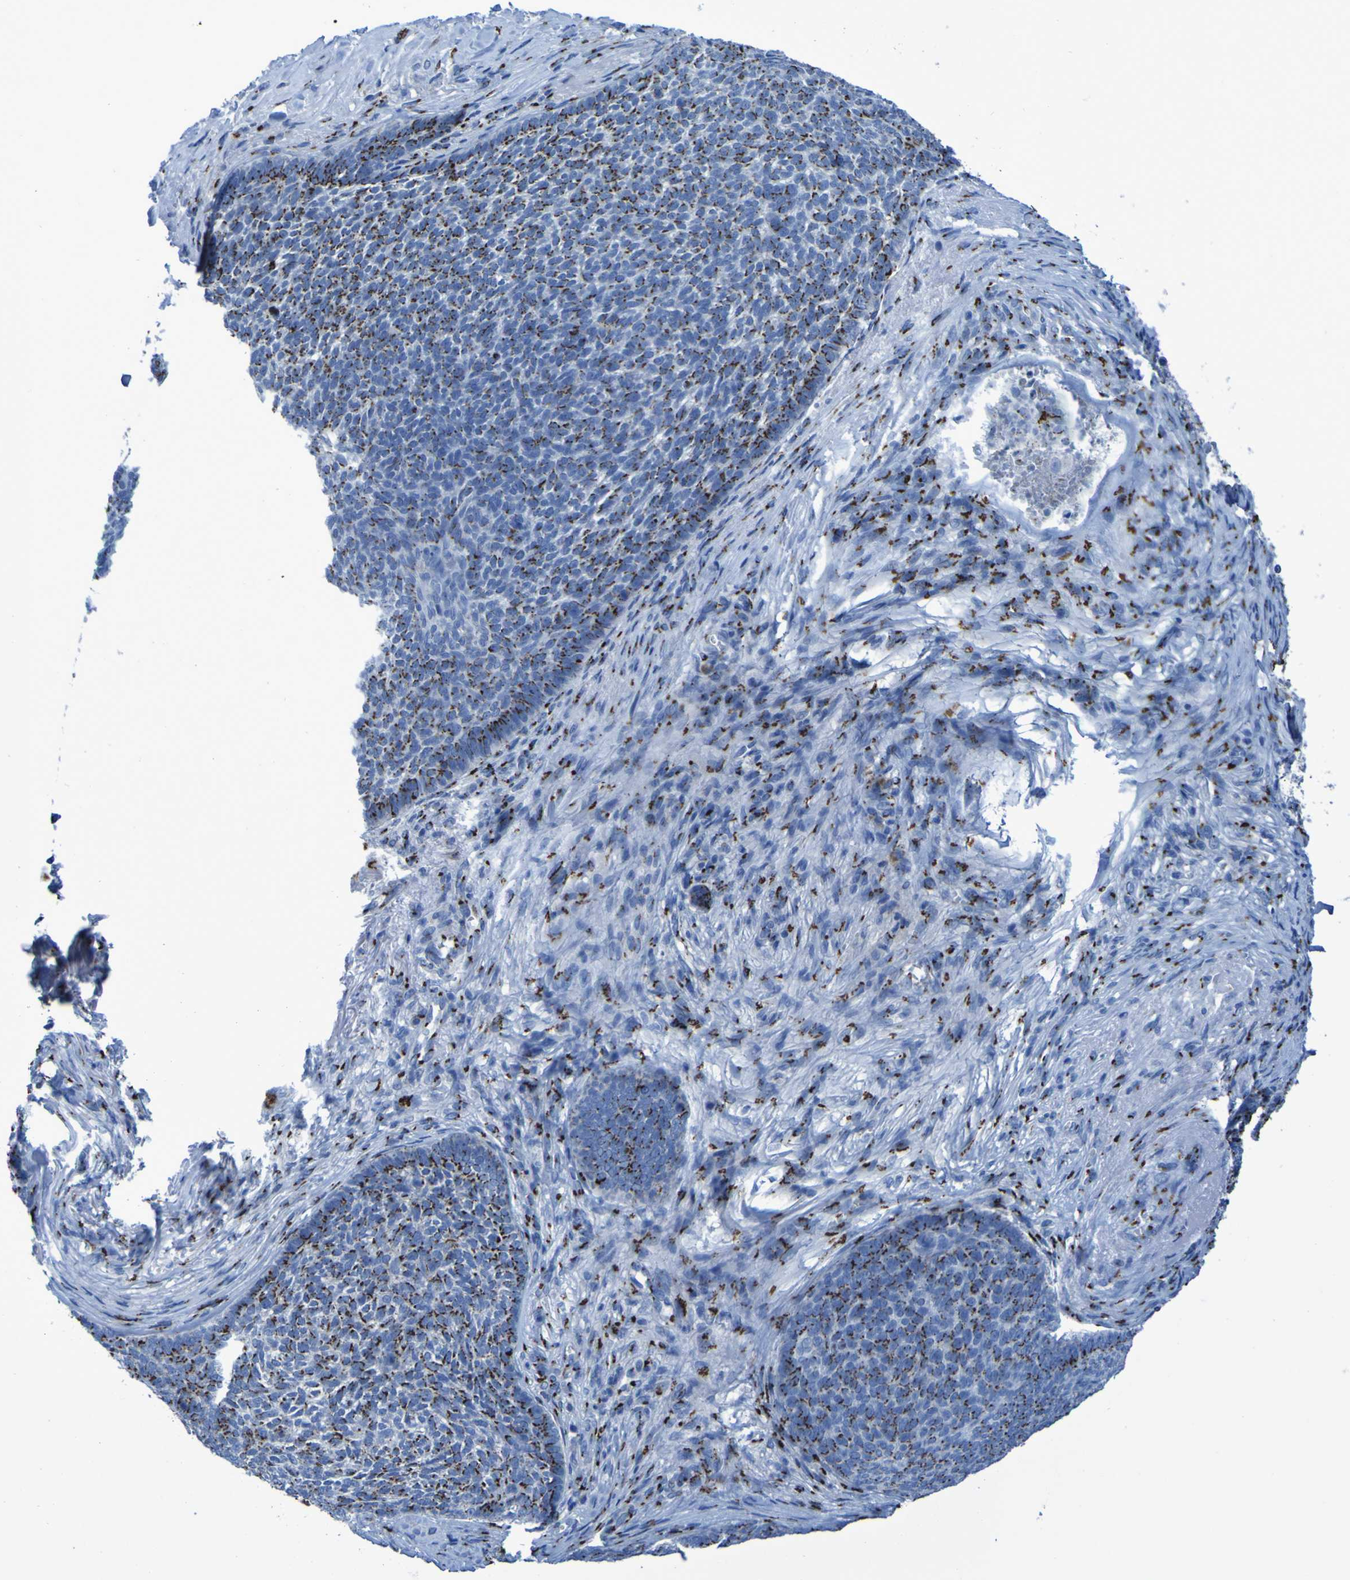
{"staining": {"intensity": "strong", "quantity": ">75%", "location": "cytoplasmic/membranous"}, "tissue": "skin cancer", "cell_type": "Tumor cells", "image_type": "cancer", "snomed": [{"axis": "morphology", "description": "Basal cell carcinoma"}, {"axis": "topography", "description": "Skin"}], "caption": "Human basal cell carcinoma (skin) stained with a brown dye displays strong cytoplasmic/membranous positive positivity in about >75% of tumor cells.", "gene": "GOLM1", "patient": {"sex": "male", "age": 84}}